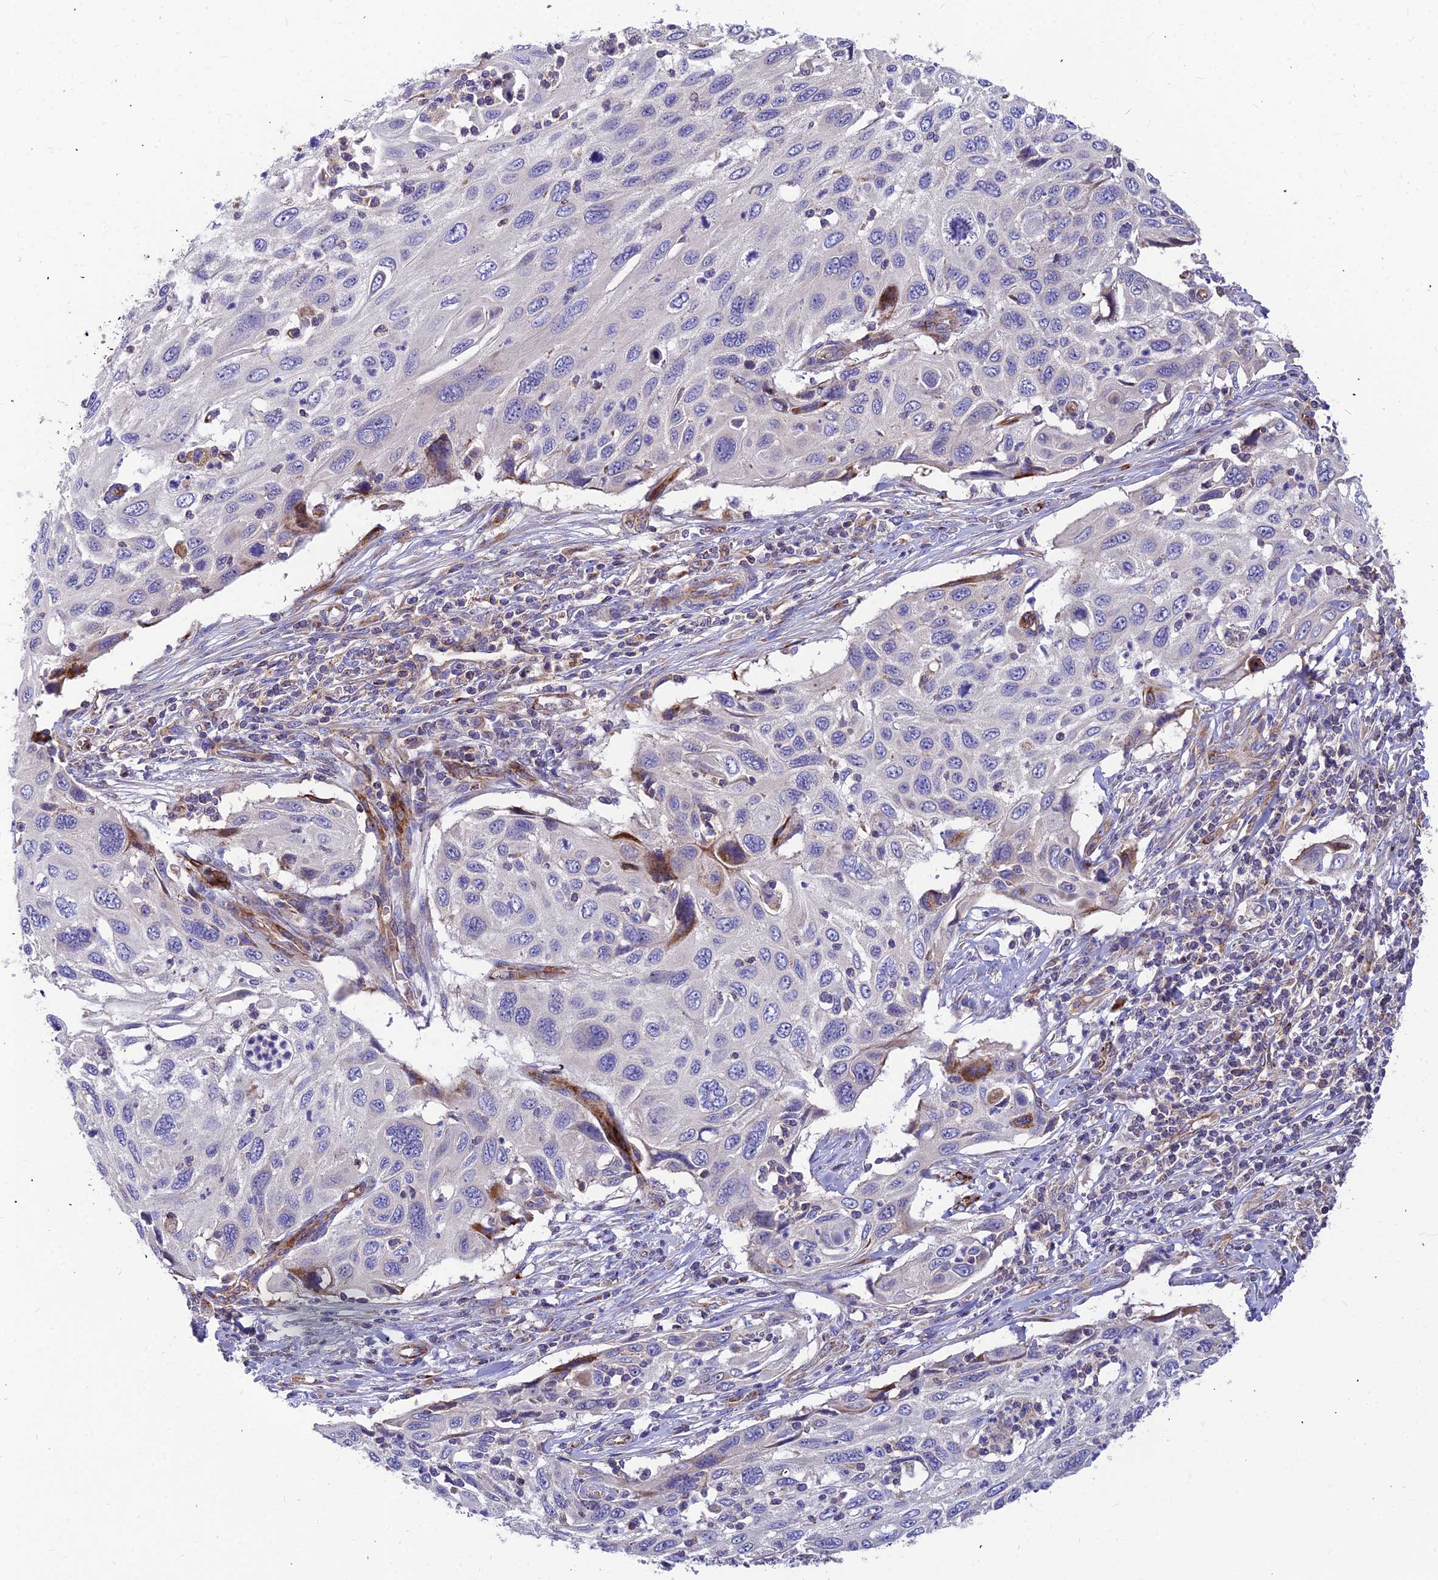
{"staining": {"intensity": "negative", "quantity": "none", "location": "none"}, "tissue": "cervical cancer", "cell_type": "Tumor cells", "image_type": "cancer", "snomed": [{"axis": "morphology", "description": "Squamous cell carcinoma, NOS"}, {"axis": "topography", "description": "Cervix"}], "caption": "High power microscopy micrograph of an immunohistochemistry micrograph of cervical squamous cell carcinoma, revealing no significant staining in tumor cells. Brightfield microscopy of IHC stained with DAB (brown) and hematoxylin (blue), captured at high magnification.", "gene": "ASPHD1", "patient": {"sex": "female", "age": 70}}